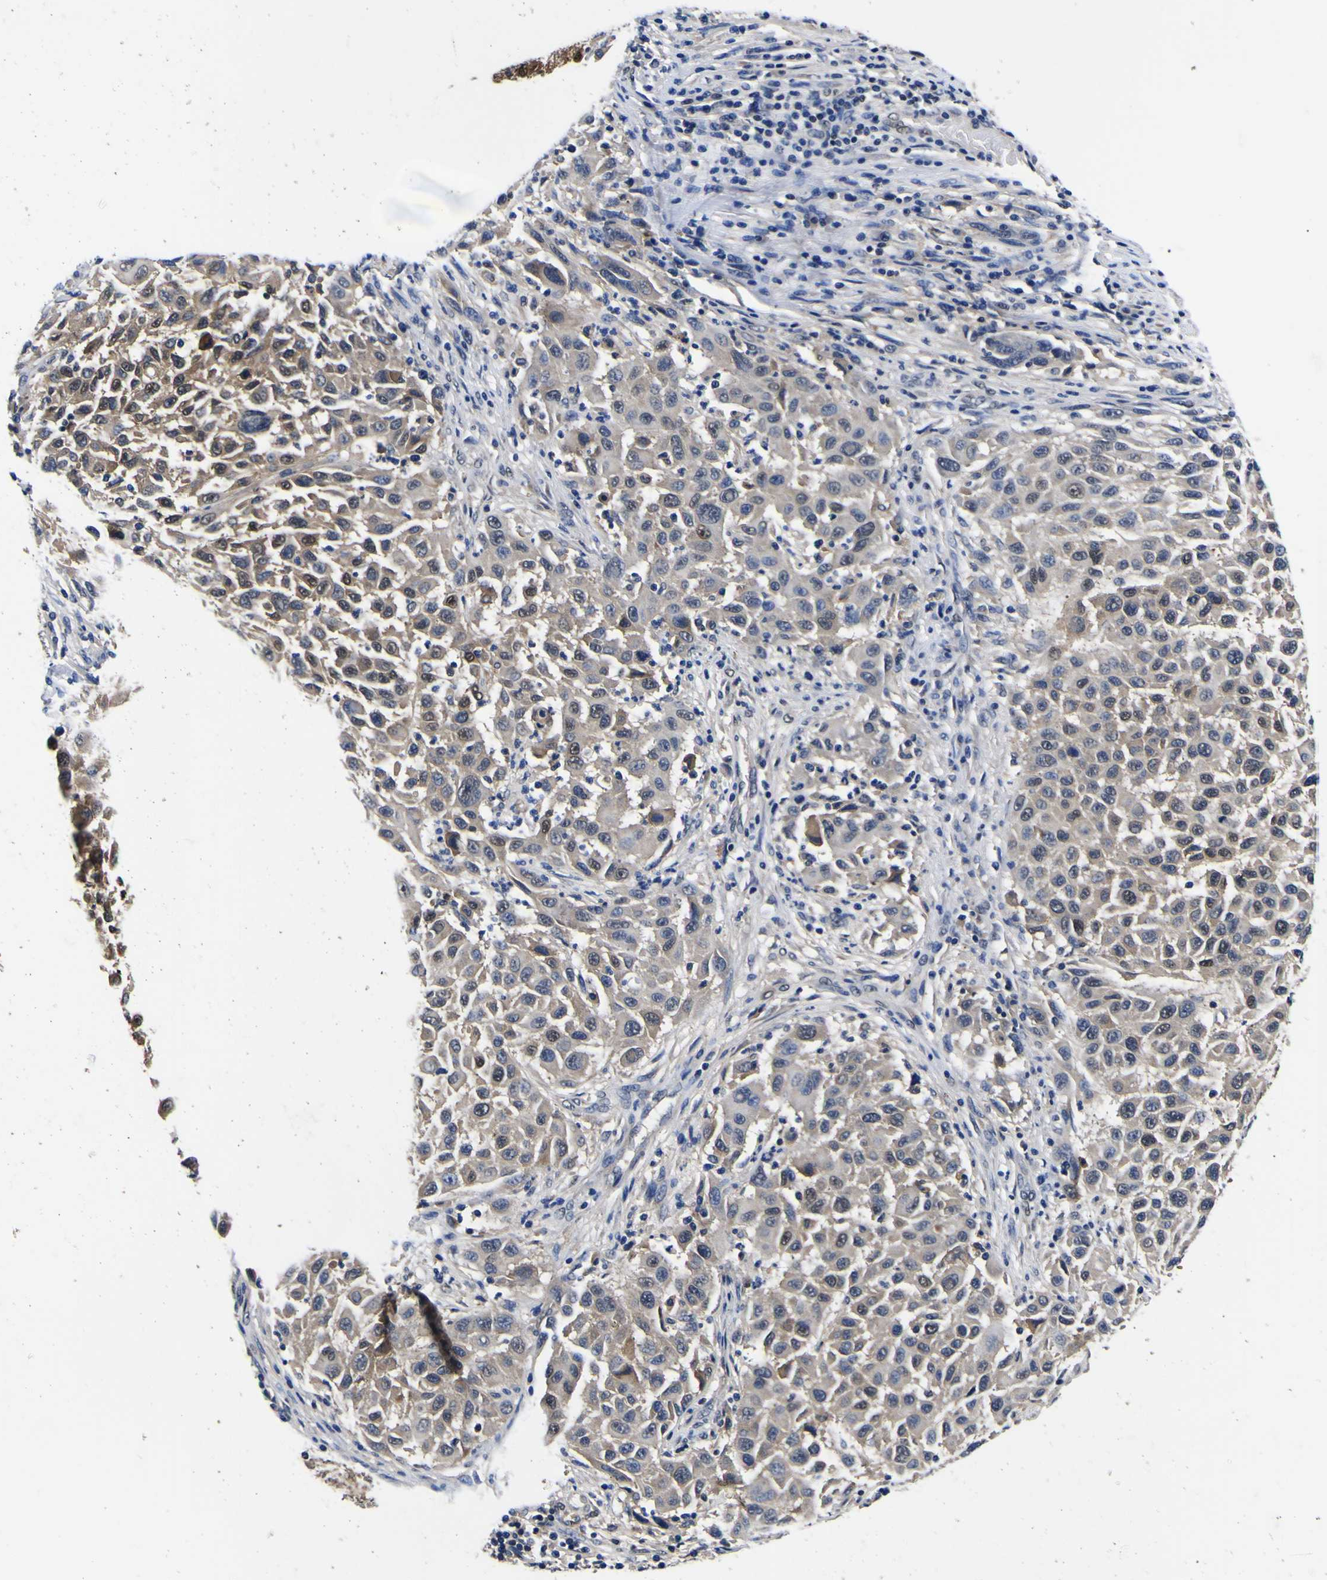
{"staining": {"intensity": "moderate", "quantity": "25%-75%", "location": "cytoplasmic/membranous,nuclear"}, "tissue": "melanoma", "cell_type": "Tumor cells", "image_type": "cancer", "snomed": [{"axis": "morphology", "description": "Malignant melanoma, Metastatic site"}, {"axis": "topography", "description": "Lymph node"}], "caption": "The micrograph shows immunohistochemical staining of melanoma. There is moderate cytoplasmic/membranous and nuclear expression is identified in about 25%-75% of tumor cells. (Stains: DAB (3,3'-diaminobenzidine) in brown, nuclei in blue, Microscopy: brightfield microscopy at high magnification).", "gene": "FAM110B", "patient": {"sex": "male", "age": 61}}